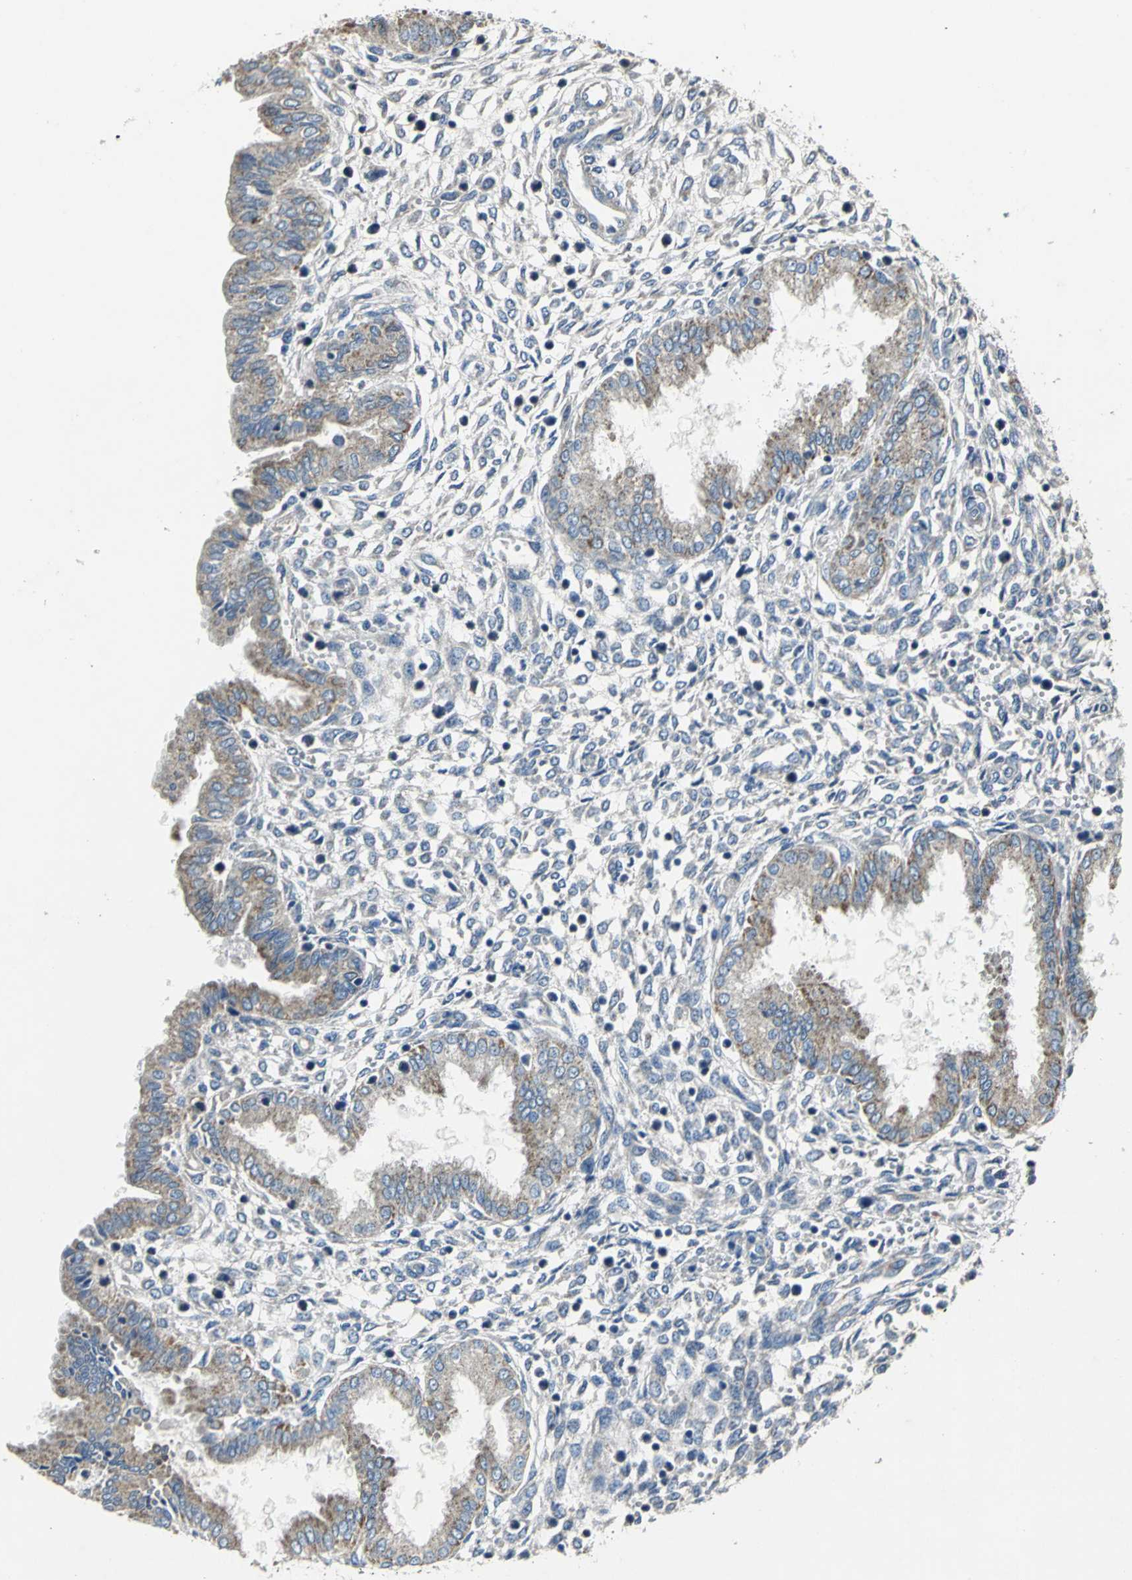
{"staining": {"intensity": "negative", "quantity": "none", "location": "none"}, "tissue": "endometrium", "cell_type": "Cells in endometrial stroma", "image_type": "normal", "snomed": [{"axis": "morphology", "description": "Normal tissue, NOS"}, {"axis": "topography", "description": "Endometrium"}], "caption": "The histopathology image demonstrates no staining of cells in endometrial stroma in normal endometrium.", "gene": "JADE3", "patient": {"sex": "female", "age": 33}}